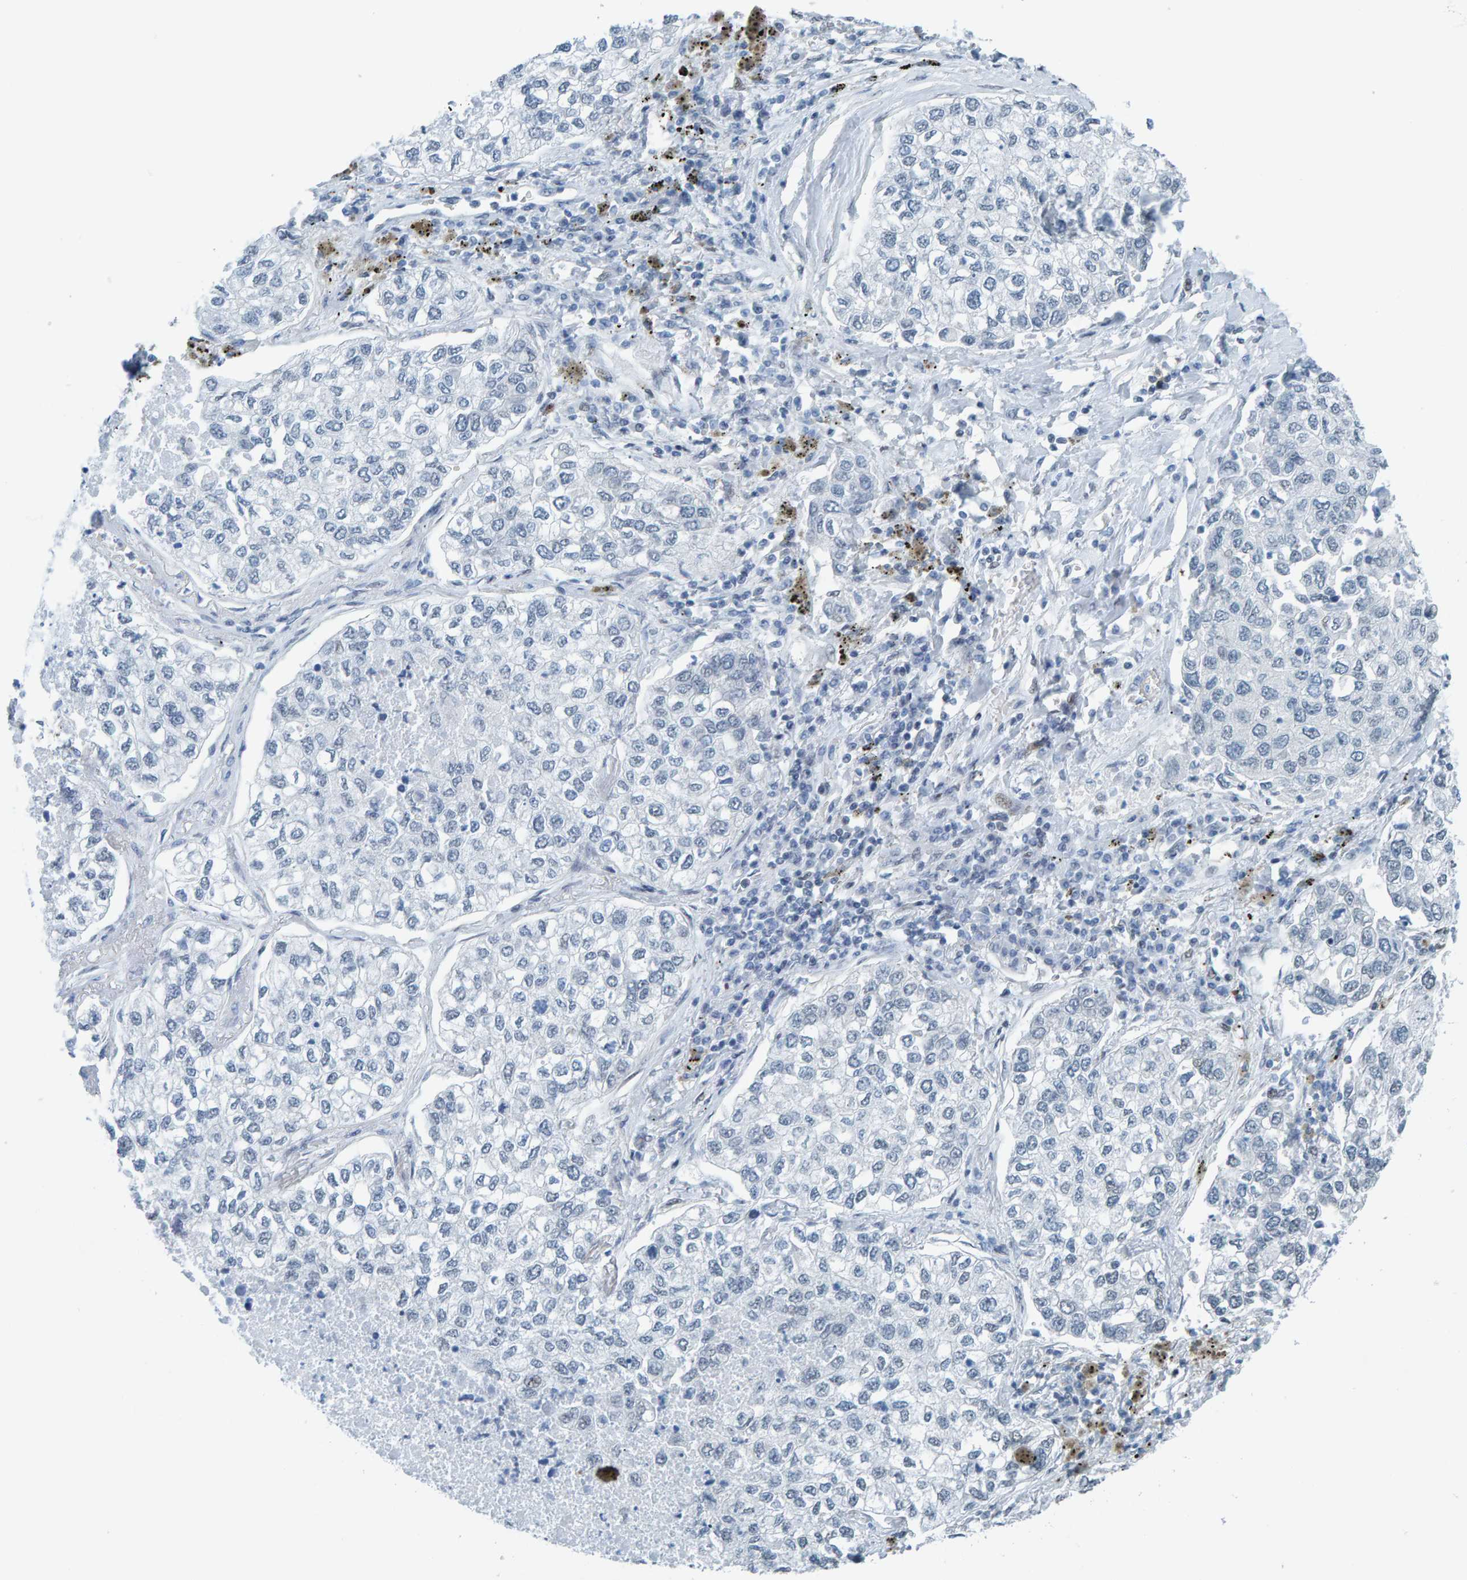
{"staining": {"intensity": "negative", "quantity": "none", "location": "none"}, "tissue": "lung cancer", "cell_type": "Tumor cells", "image_type": "cancer", "snomed": [{"axis": "morphology", "description": "Inflammation, NOS"}, {"axis": "morphology", "description": "Adenocarcinoma, NOS"}, {"axis": "topography", "description": "Lung"}], "caption": "Tumor cells are negative for brown protein staining in lung cancer.", "gene": "CNP", "patient": {"sex": "male", "age": 63}}